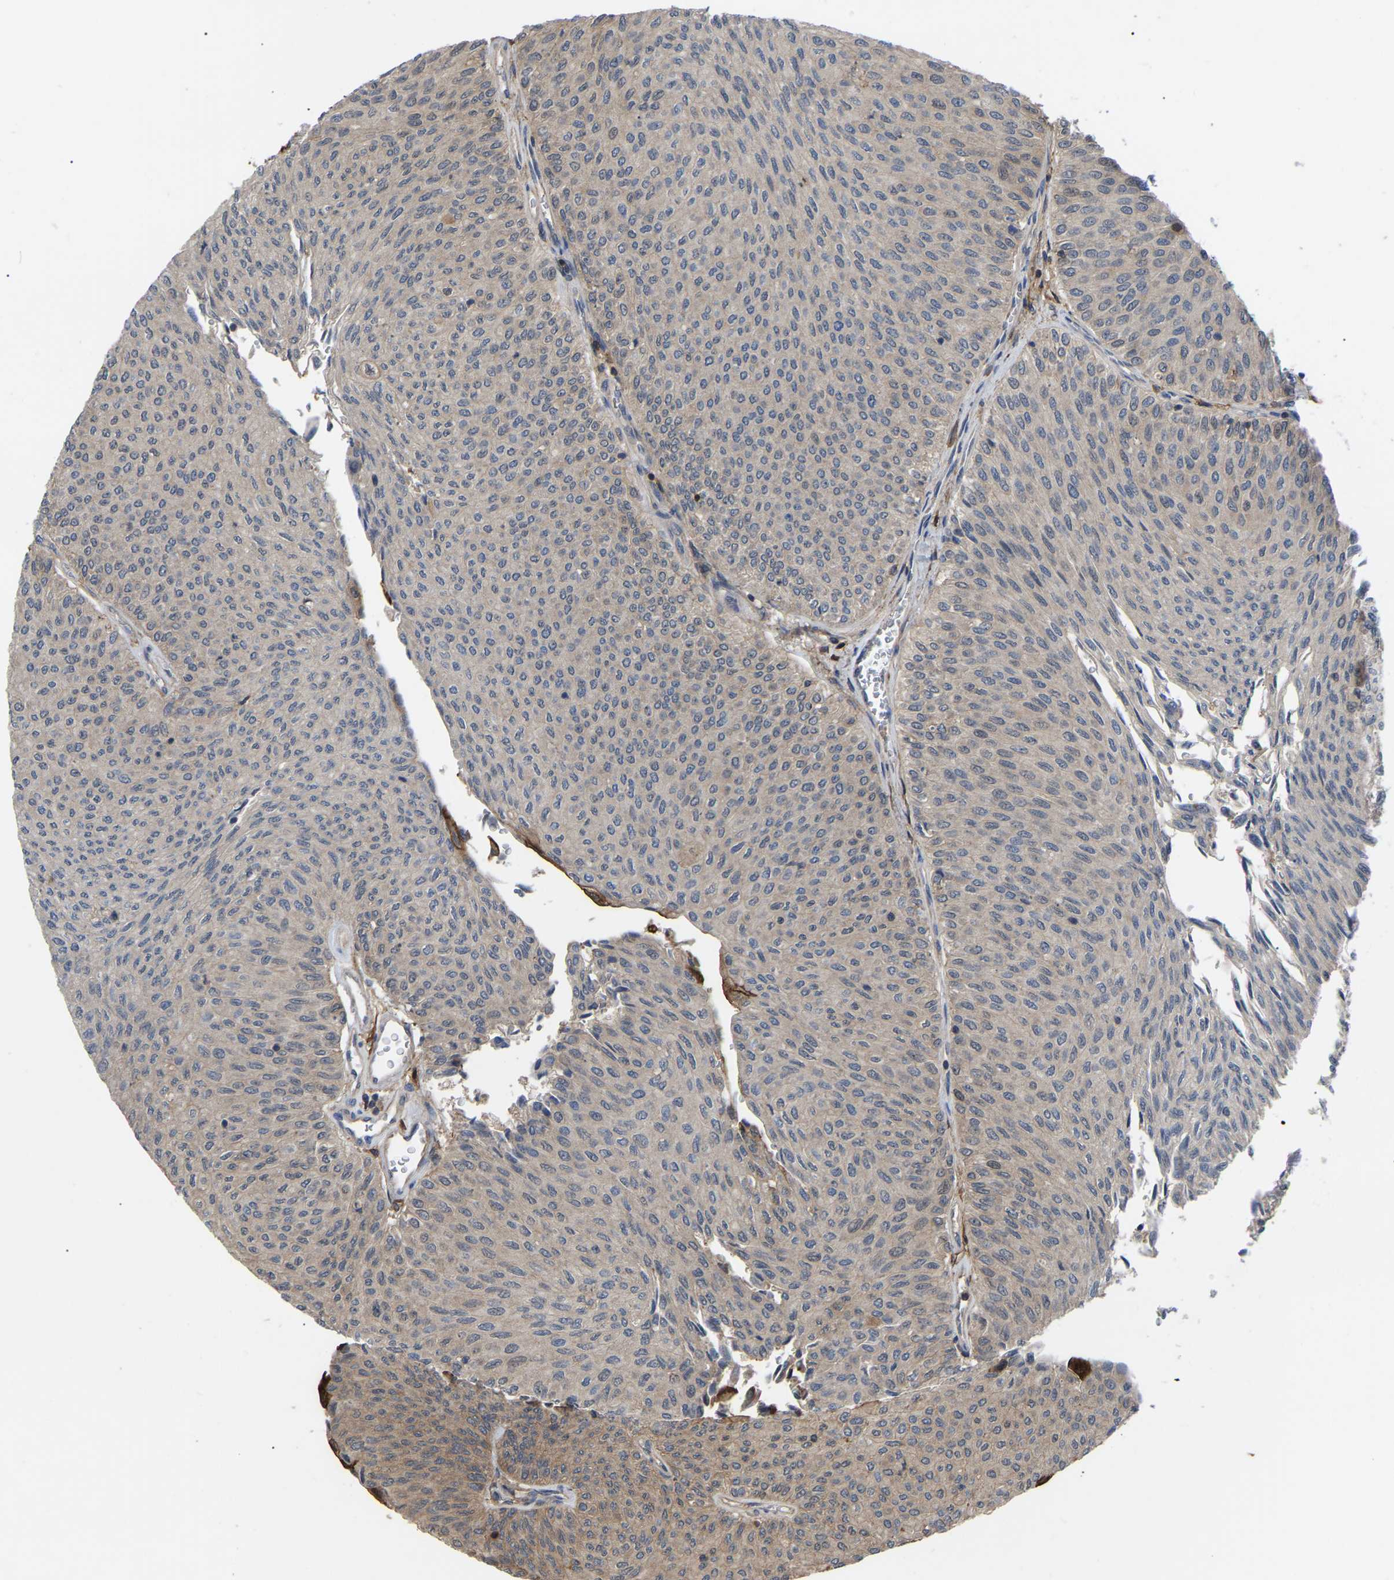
{"staining": {"intensity": "negative", "quantity": "none", "location": "none"}, "tissue": "urothelial cancer", "cell_type": "Tumor cells", "image_type": "cancer", "snomed": [{"axis": "morphology", "description": "Urothelial carcinoma, Low grade"}, {"axis": "topography", "description": "Urinary bladder"}], "caption": "This is an IHC micrograph of human urothelial cancer. There is no expression in tumor cells.", "gene": "CIT", "patient": {"sex": "male", "age": 78}}